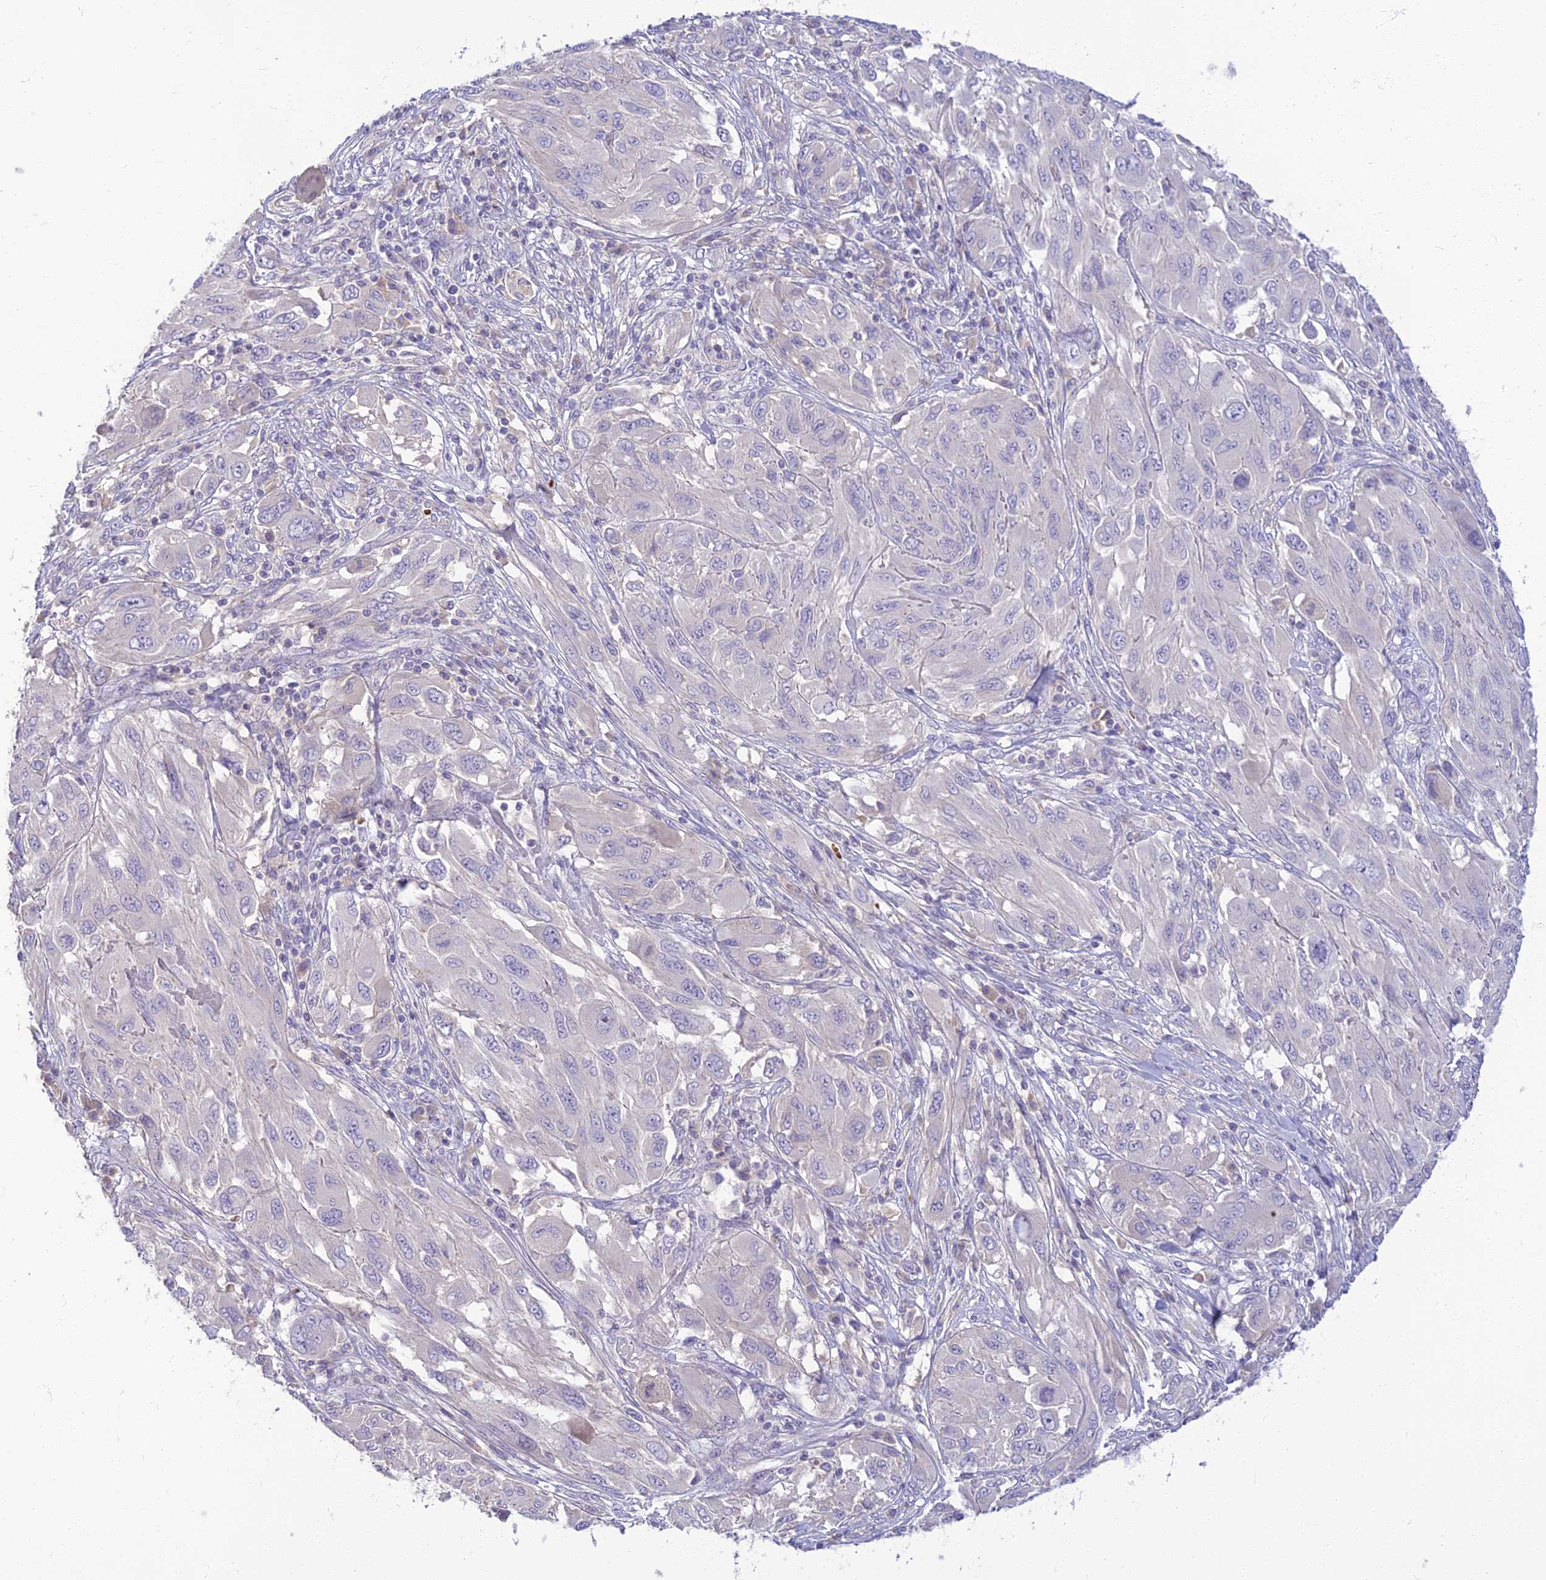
{"staining": {"intensity": "negative", "quantity": "none", "location": "none"}, "tissue": "melanoma", "cell_type": "Tumor cells", "image_type": "cancer", "snomed": [{"axis": "morphology", "description": "Malignant melanoma, NOS"}, {"axis": "topography", "description": "Skin"}], "caption": "The photomicrograph demonstrates no staining of tumor cells in malignant melanoma.", "gene": "CLIP4", "patient": {"sex": "female", "age": 91}}